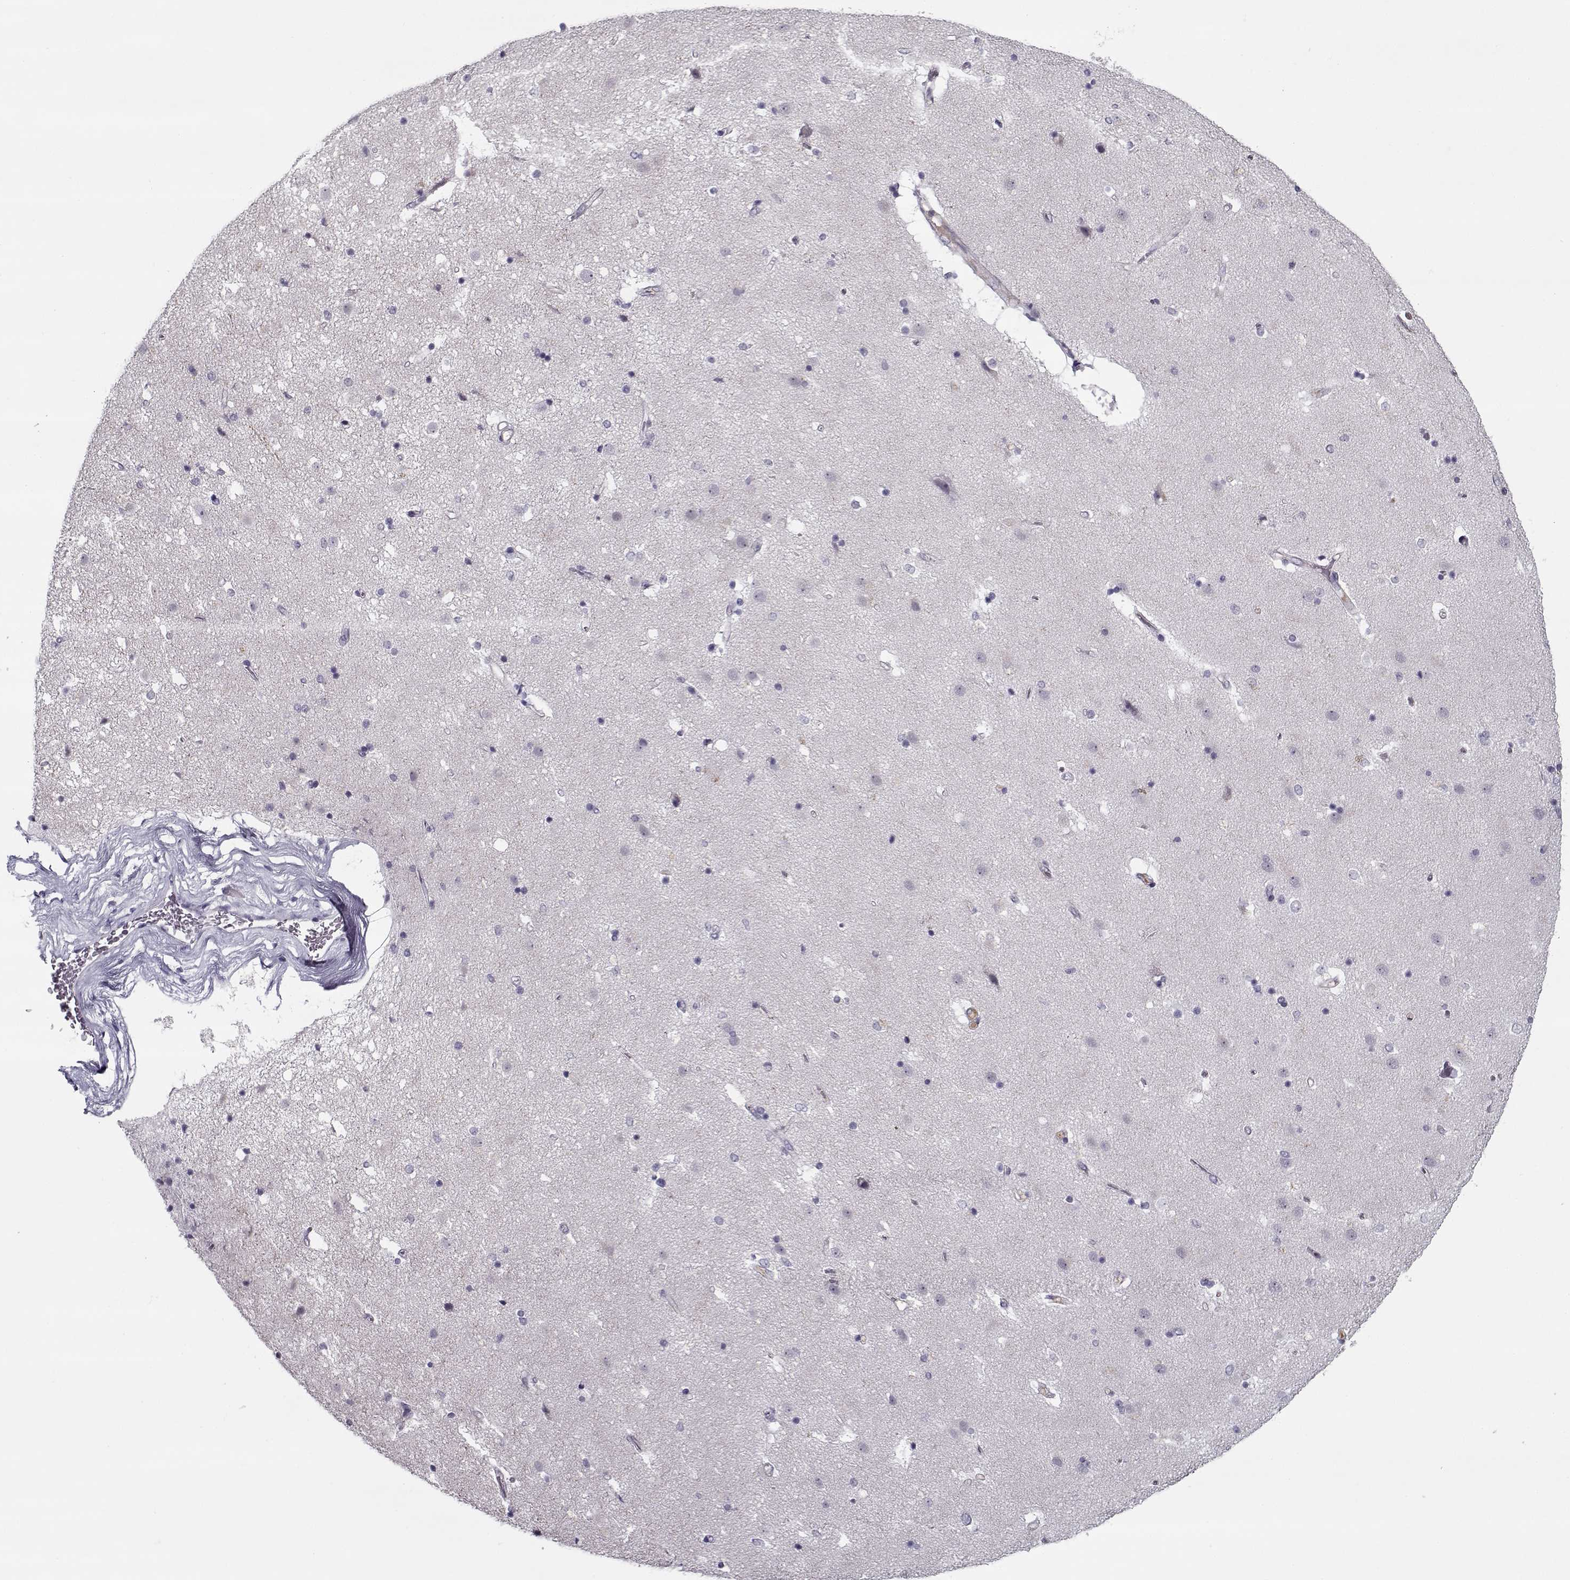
{"staining": {"intensity": "negative", "quantity": "none", "location": "none"}, "tissue": "caudate", "cell_type": "Glial cells", "image_type": "normal", "snomed": [{"axis": "morphology", "description": "Normal tissue, NOS"}, {"axis": "topography", "description": "Lateral ventricle wall"}], "caption": "Protein analysis of benign caudate shows no significant staining in glial cells. Brightfield microscopy of immunohistochemistry stained with DAB (brown) and hematoxylin (blue), captured at high magnification.", "gene": "SPACA9", "patient": {"sex": "female", "age": 71}}